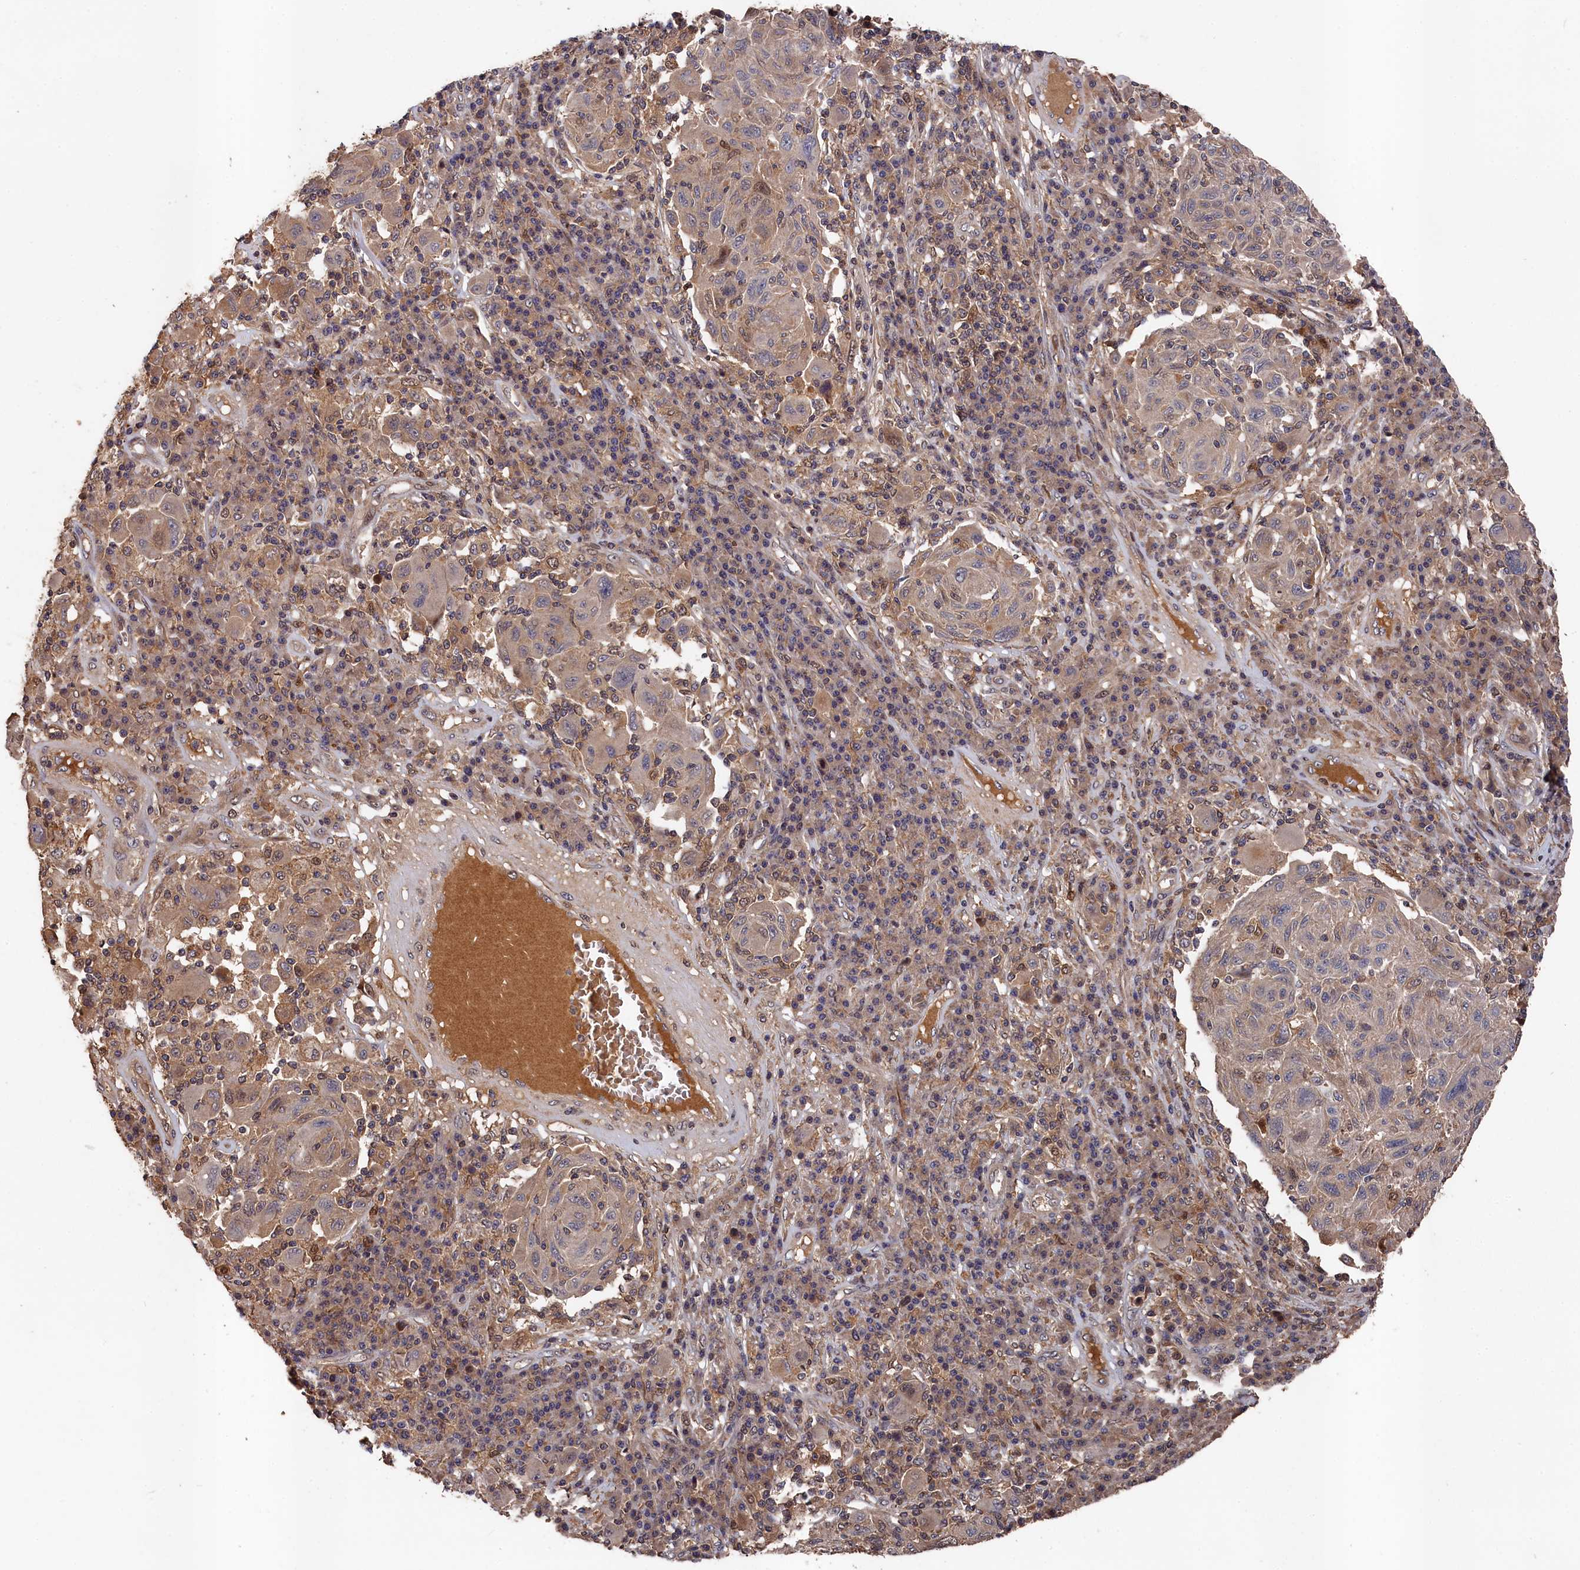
{"staining": {"intensity": "weak", "quantity": "25%-75%", "location": "cytoplasmic/membranous,nuclear"}, "tissue": "melanoma", "cell_type": "Tumor cells", "image_type": "cancer", "snomed": [{"axis": "morphology", "description": "Malignant melanoma, NOS"}, {"axis": "topography", "description": "Skin"}], "caption": "Immunohistochemical staining of melanoma displays low levels of weak cytoplasmic/membranous and nuclear protein expression in approximately 25%-75% of tumor cells. Nuclei are stained in blue.", "gene": "RMI2", "patient": {"sex": "male", "age": 53}}